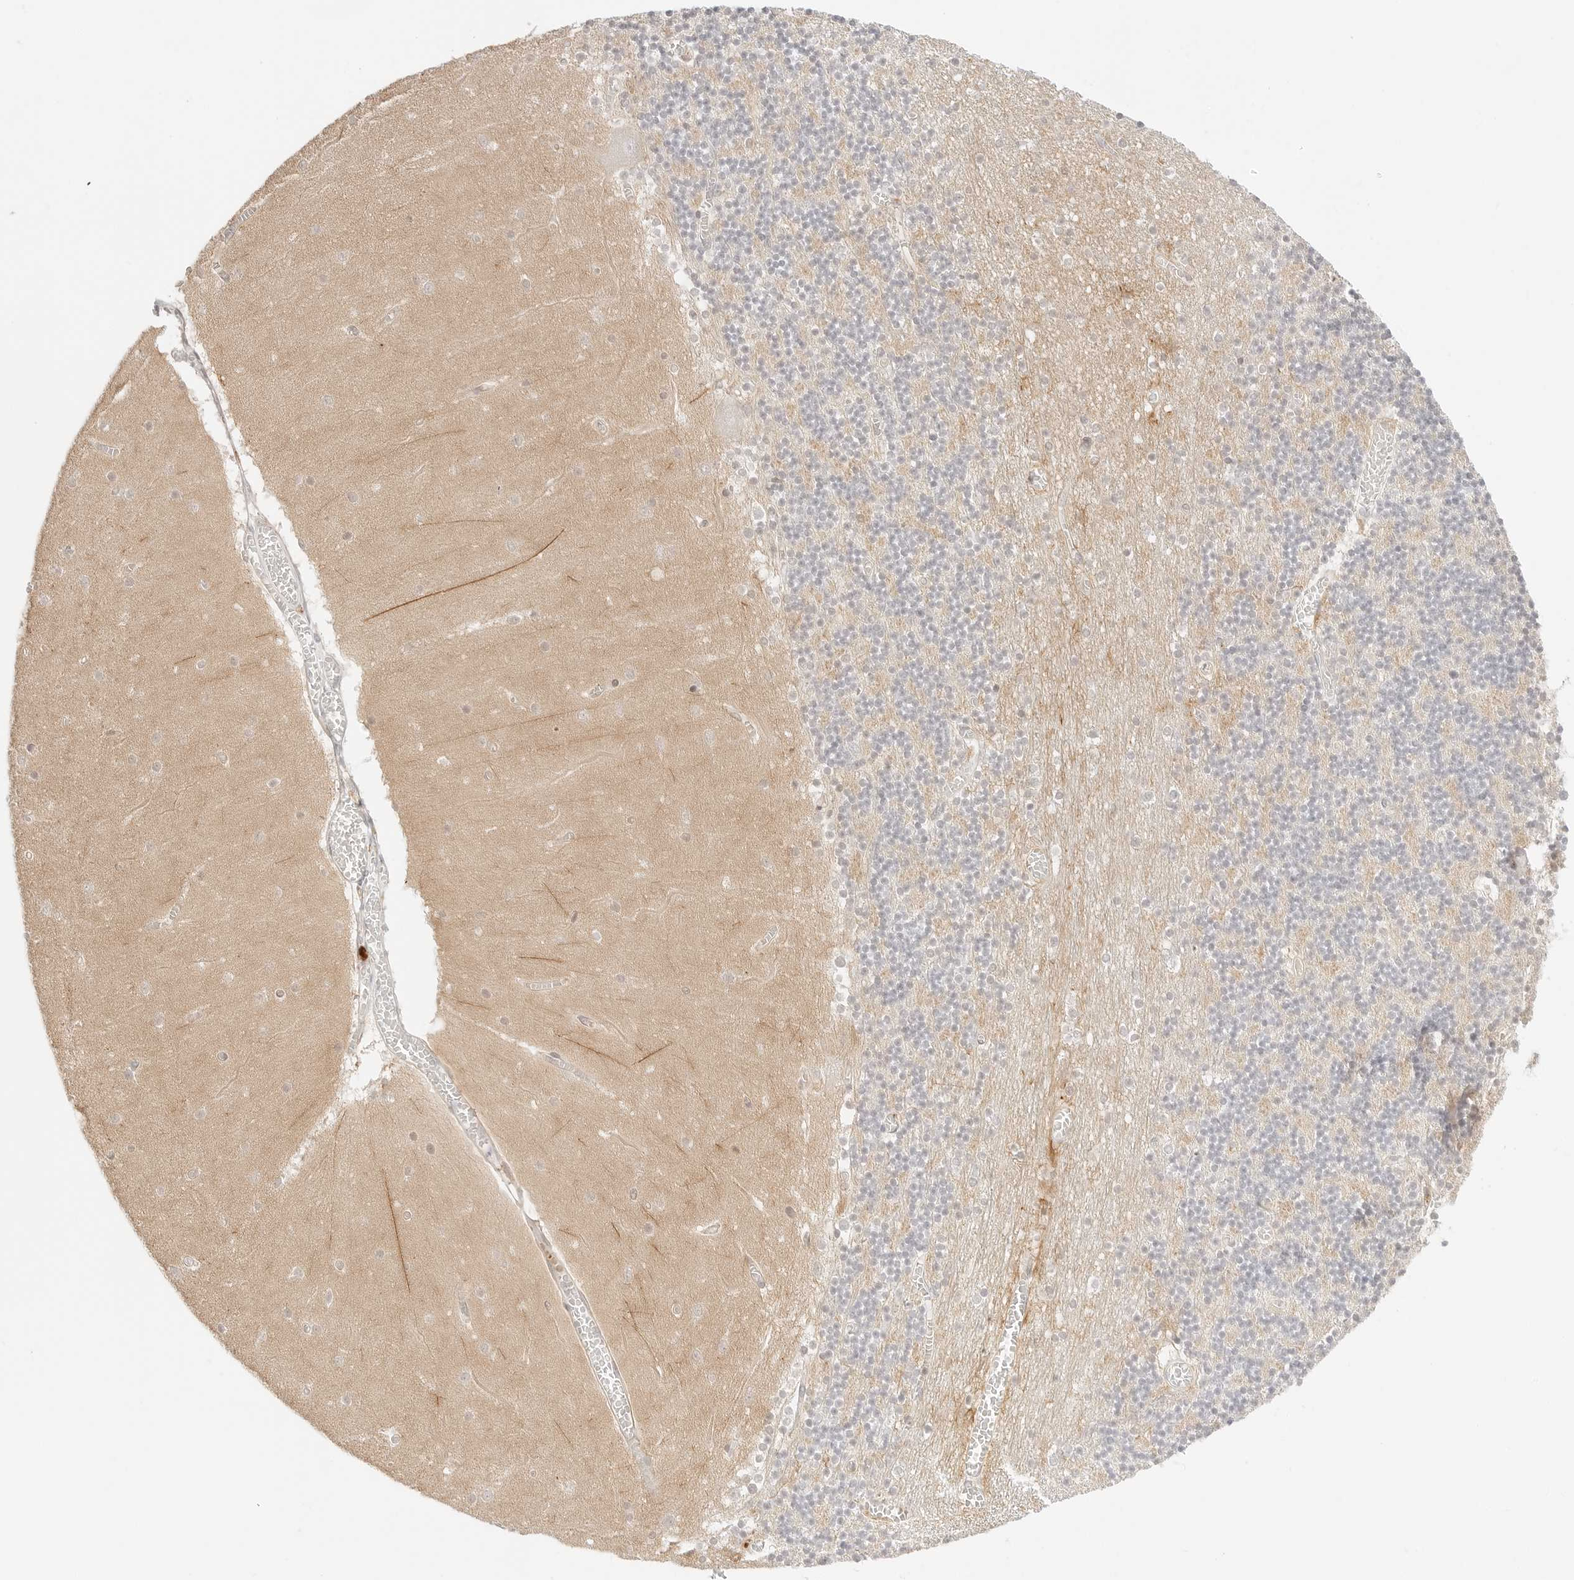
{"staining": {"intensity": "weak", "quantity": "25%-75%", "location": "cytoplasmic/membranous"}, "tissue": "cerebellum", "cell_type": "Cells in granular layer", "image_type": "normal", "snomed": [{"axis": "morphology", "description": "Normal tissue, NOS"}, {"axis": "topography", "description": "Cerebellum"}], "caption": "This histopathology image shows immunohistochemistry (IHC) staining of unremarkable human cerebellum, with low weak cytoplasmic/membranous expression in about 25%-75% of cells in granular layer.", "gene": "GNAS", "patient": {"sex": "female", "age": 28}}